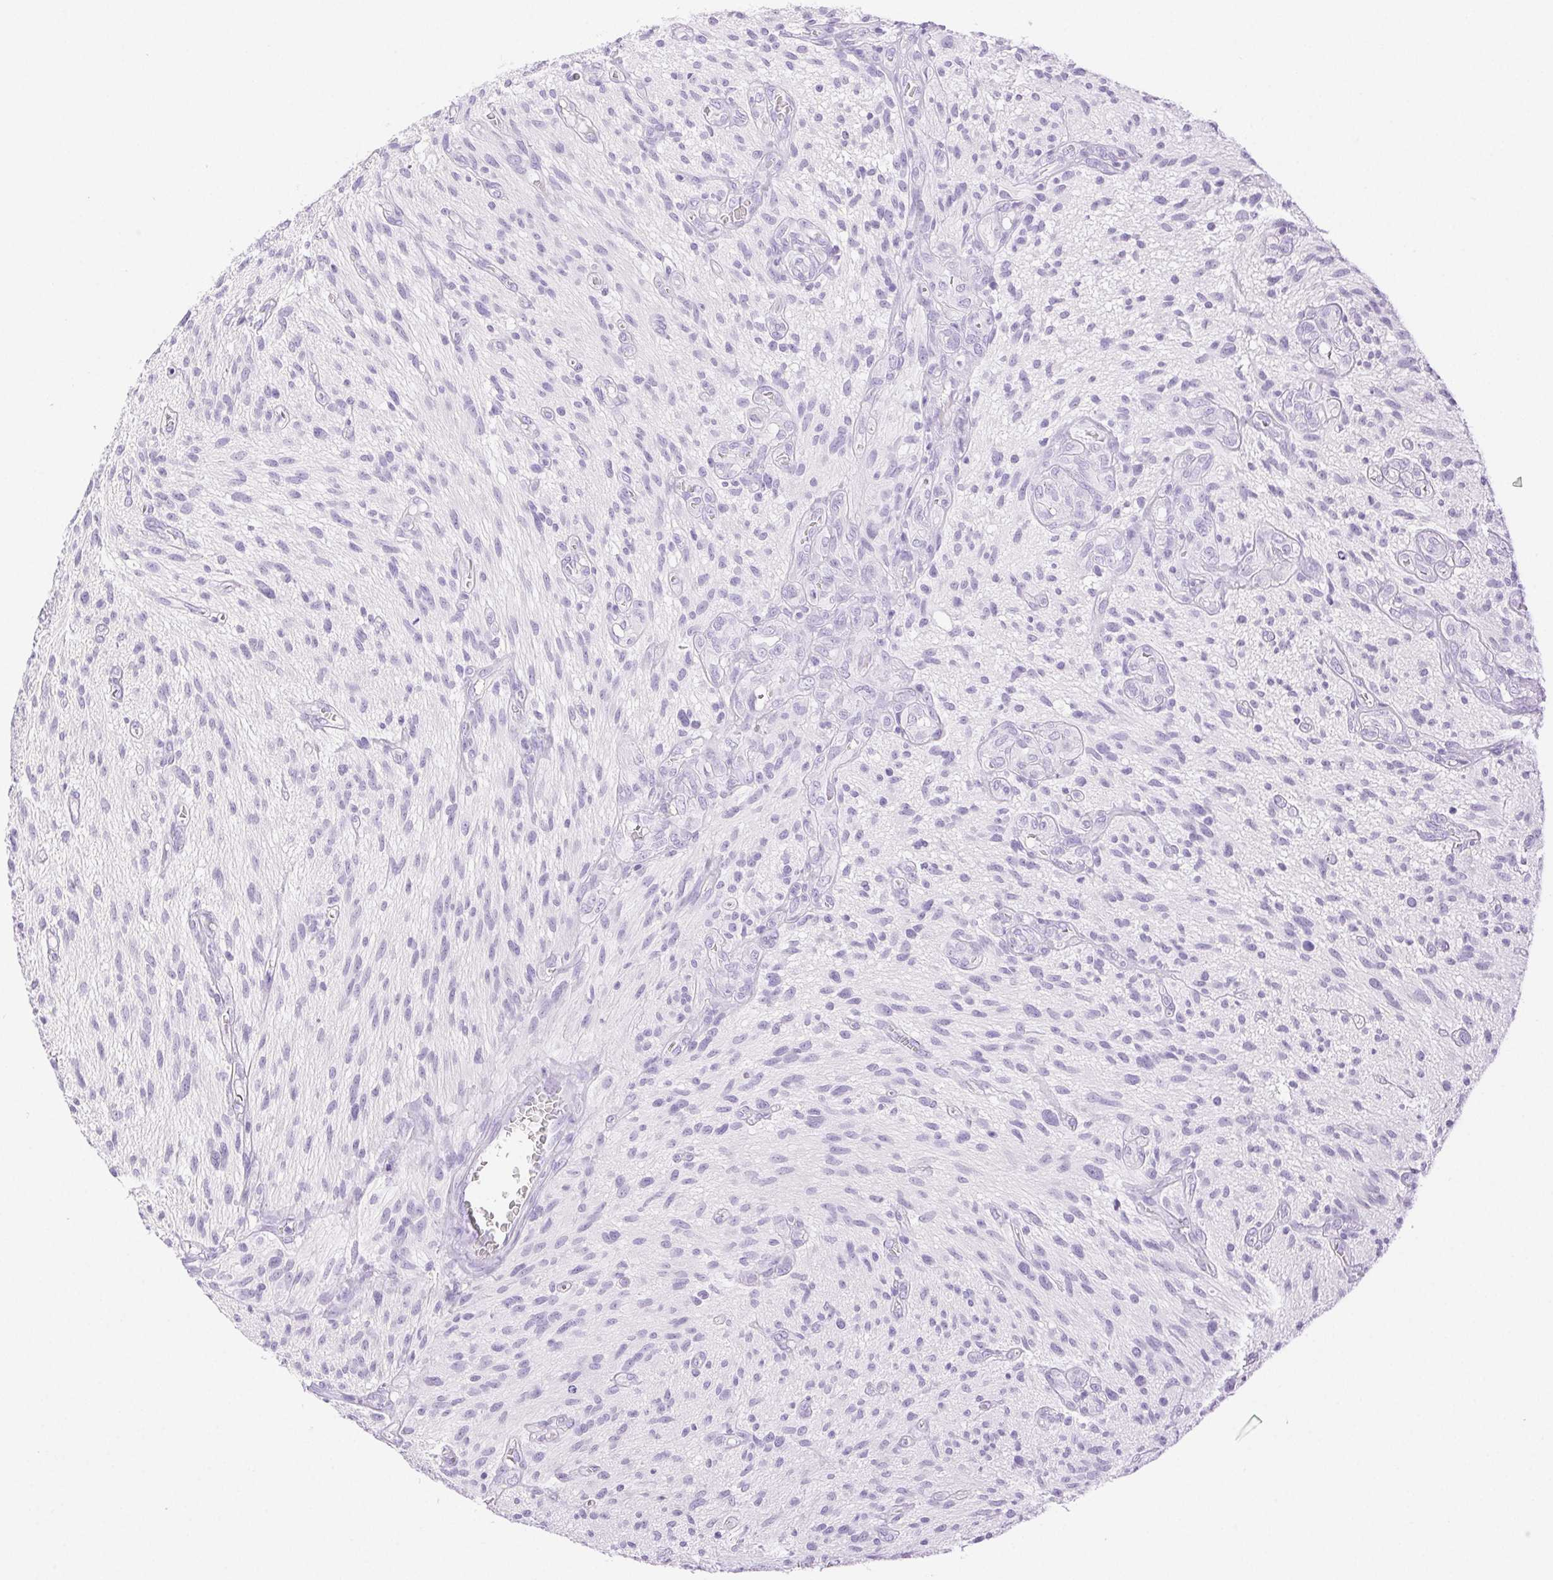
{"staining": {"intensity": "negative", "quantity": "none", "location": "none"}, "tissue": "glioma", "cell_type": "Tumor cells", "image_type": "cancer", "snomed": [{"axis": "morphology", "description": "Glioma, malignant, High grade"}, {"axis": "topography", "description": "Brain"}], "caption": "An image of human malignant high-grade glioma is negative for staining in tumor cells. Brightfield microscopy of immunohistochemistry stained with DAB (brown) and hematoxylin (blue), captured at high magnification.", "gene": "SPACA4", "patient": {"sex": "male", "age": 75}}